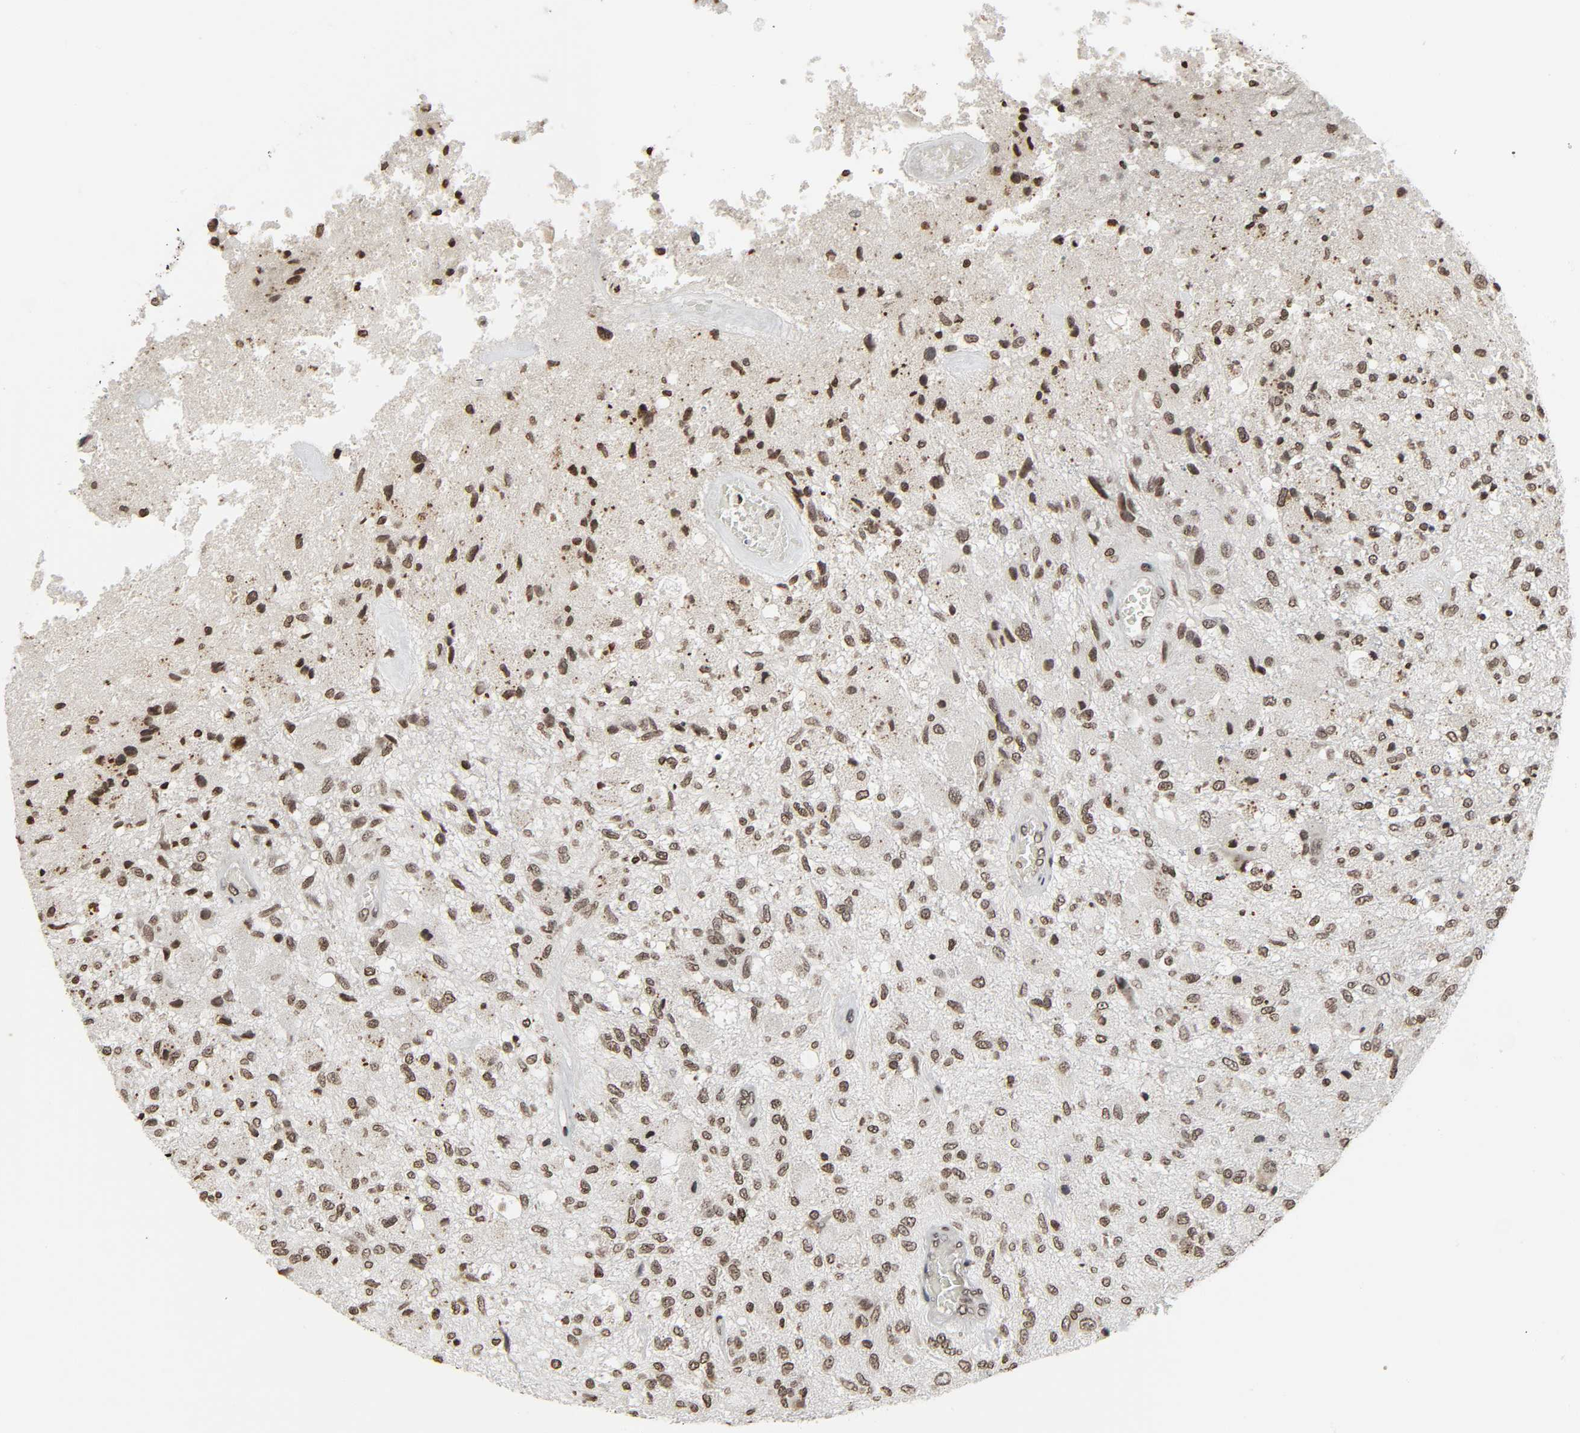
{"staining": {"intensity": "moderate", "quantity": ">75%", "location": "nuclear"}, "tissue": "glioma", "cell_type": "Tumor cells", "image_type": "cancer", "snomed": [{"axis": "morphology", "description": "Normal tissue, NOS"}, {"axis": "morphology", "description": "Glioma, malignant, High grade"}, {"axis": "topography", "description": "Cerebral cortex"}], "caption": "Tumor cells show medium levels of moderate nuclear positivity in approximately >75% of cells in glioma.", "gene": "ELAVL1", "patient": {"sex": "male", "age": 77}}